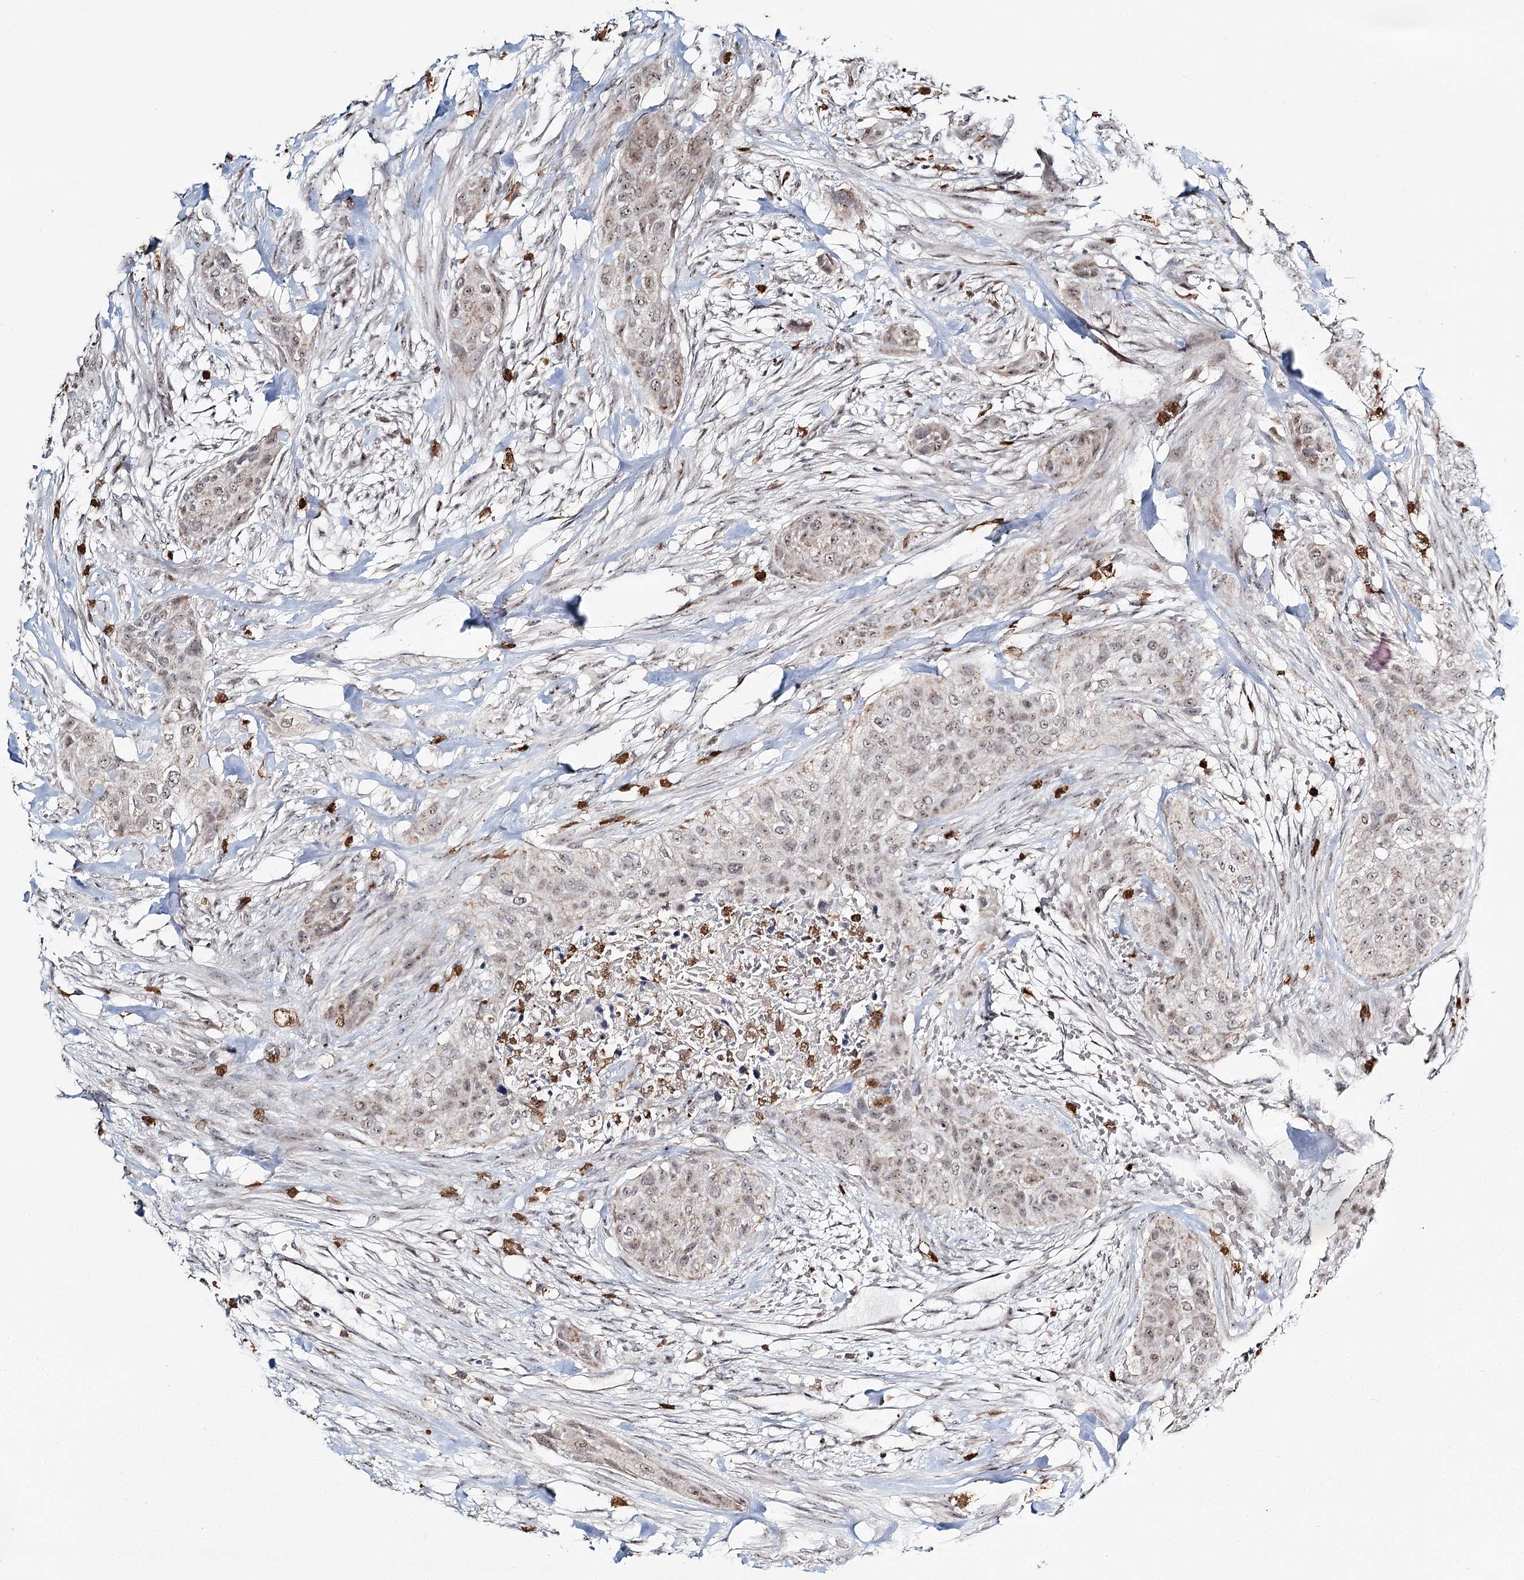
{"staining": {"intensity": "weak", "quantity": ">75%", "location": "cytoplasmic/membranous,nuclear"}, "tissue": "urothelial cancer", "cell_type": "Tumor cells", "image_type": "cancer", "snomed": [{"axis": "morphology", "description": "Urothelial carcinoma, High grade"}, {"axis": "topography", "description": "Urinary bladder"}], "caption": "A micrograph of urothelial carcinoma (high-grade) stained for a protein exhibits weak cytoplasmic/membranous and nuclear brown staining in tumor cells.", "gene": "ATAD1", "patient": {"sex": "male", "age": 35}}